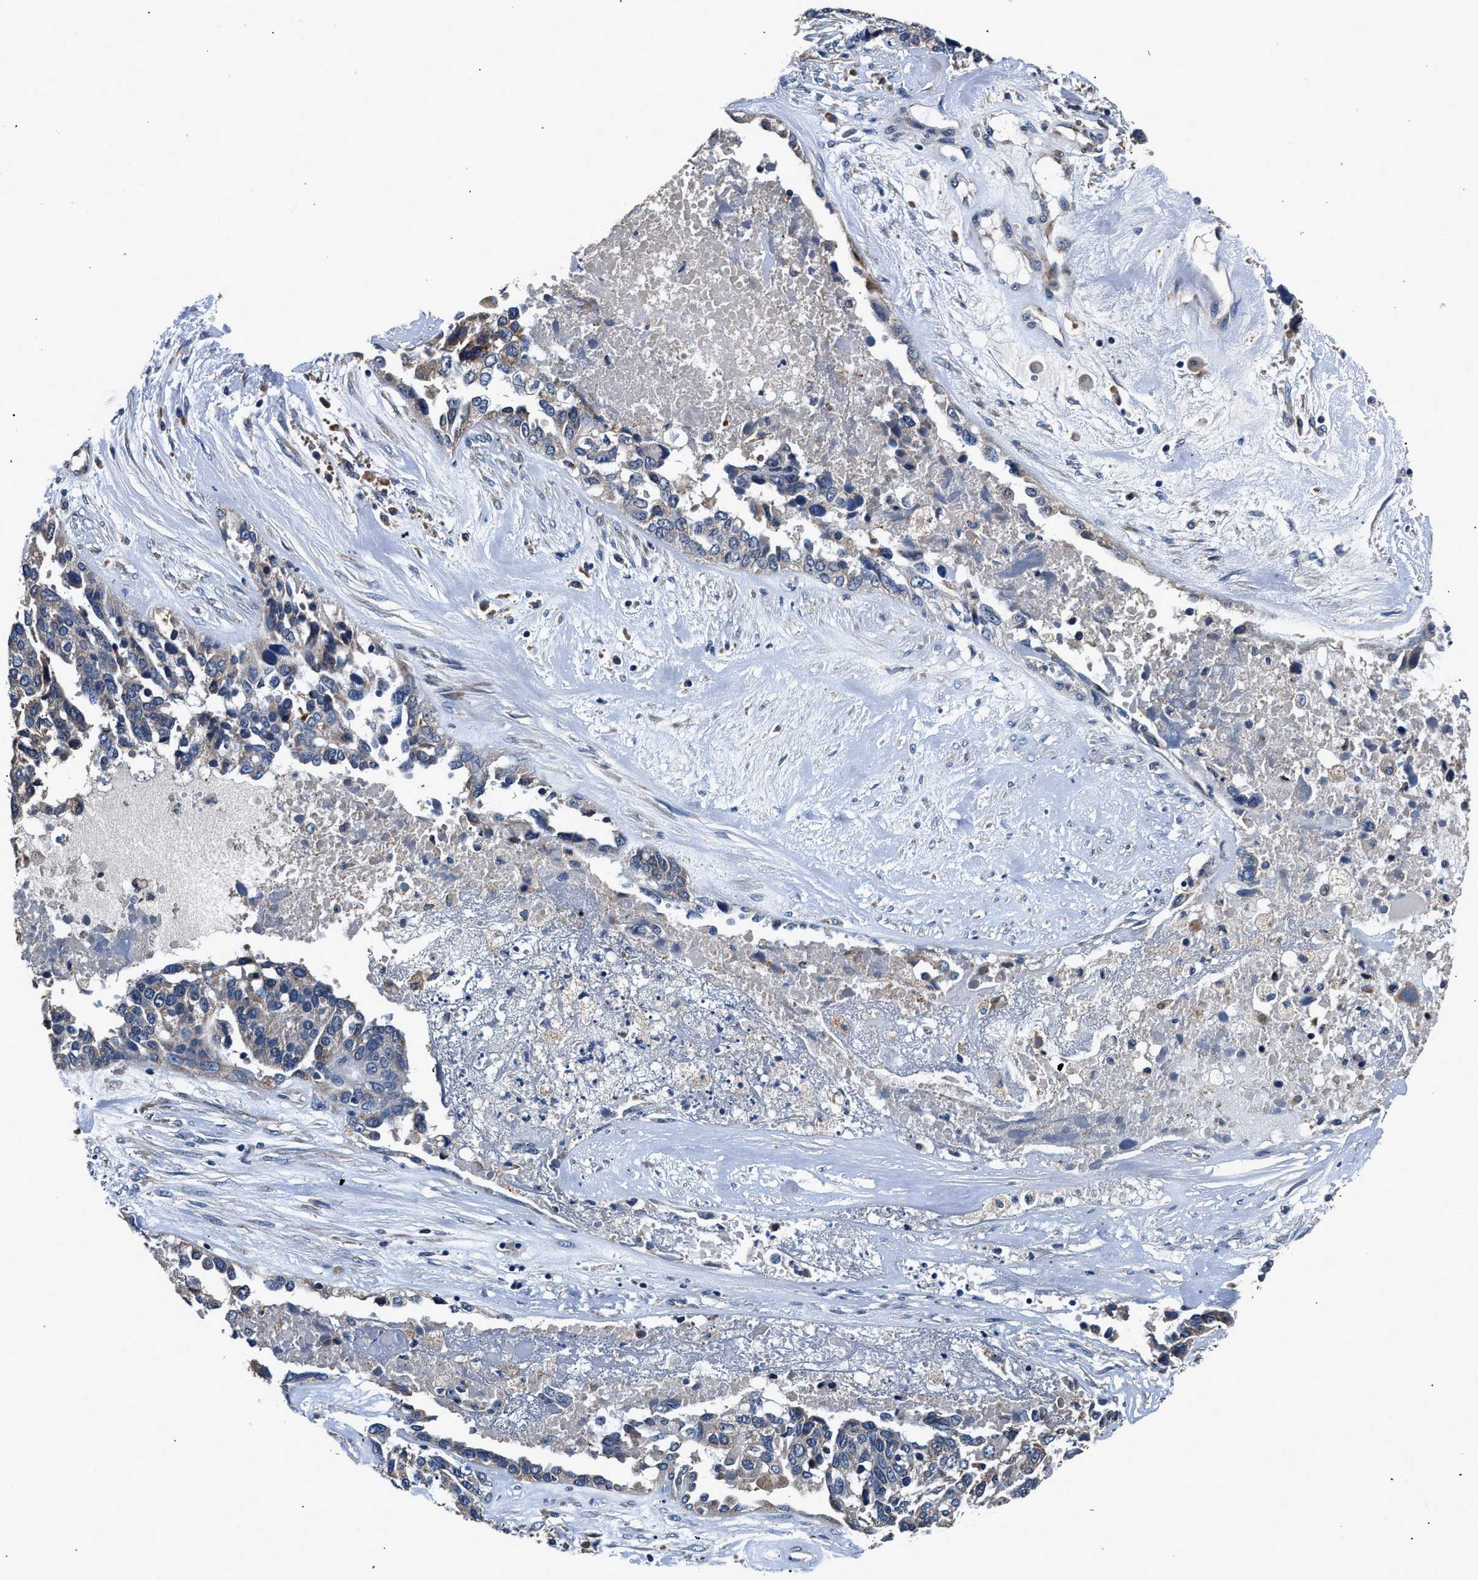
{"staining": {"intensity": "negative", "quantity": "none", "location": "none"}, "tissue": "ovarian cancer", "cell_type": "Tumor cells", "image_type": "cancer", "snomed": [{"axis": "morphology", "description": "Cystadenocarcinoma, serous, NOS"}, {"axis": "topography", "description": "Ovary"}], "caption": "Immunohistochemical staining of human ovarian cancer reveals no significant expression in tumor cells.", "gene": "DHRS7B", "patient": {"sex": "female", "age": 44}}